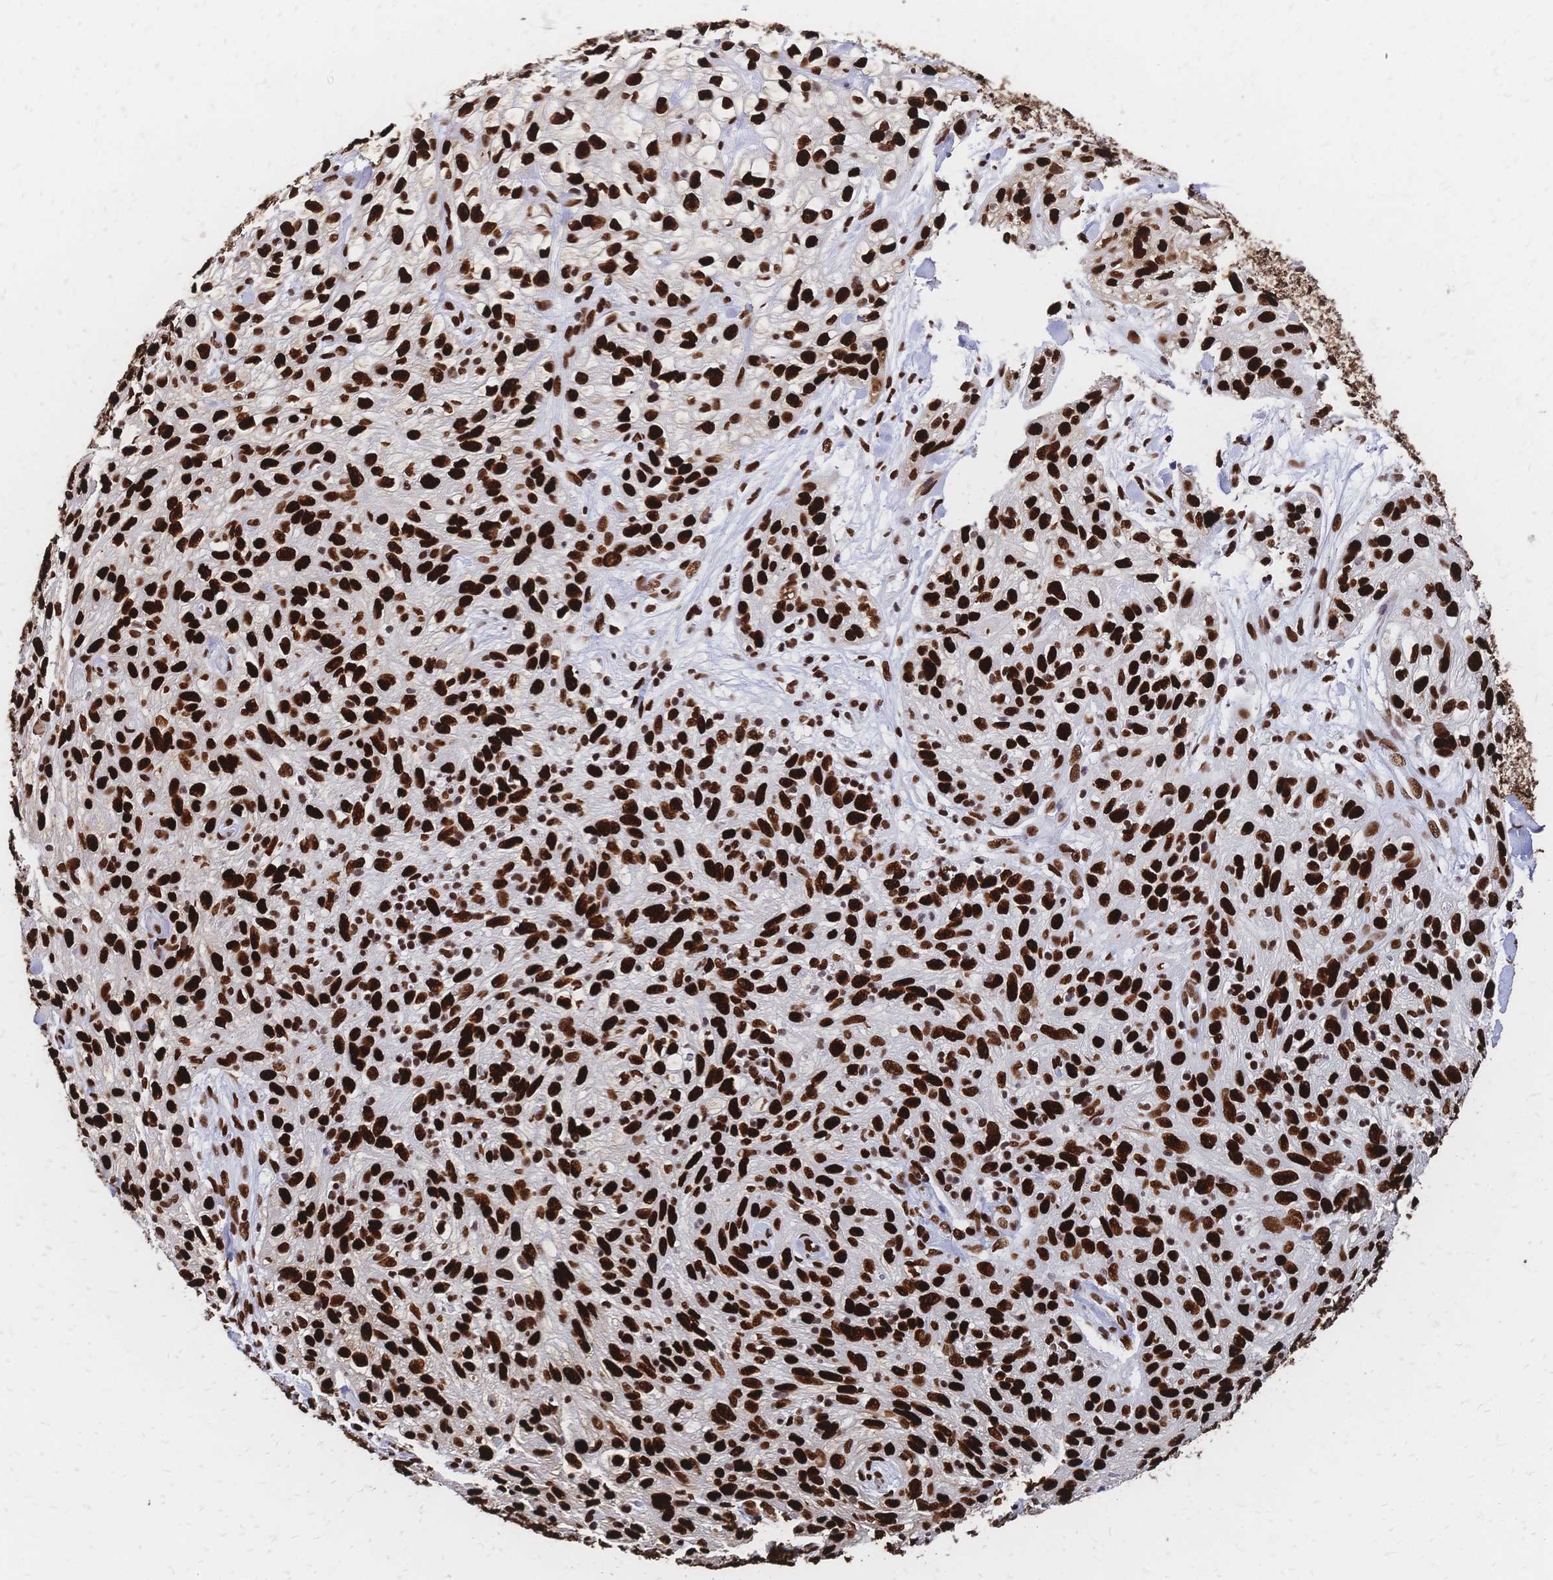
{"staining": {"intensity": "strong", "quantity": ">75%", "location": "nuclear"}, "tissue": "skin cancer", "cell_type": "Tumor cells", "image_type": "cancer", "snomed": [{"axis": "morphology", "description": "Squamous cell carcinoma, NOS"}, {"axis": "topography", "description": "Skin"}], "caption": "Strong nuclear expression for a protein is seen in approximately >75% of tumor cells of squamous cell carcinoma (skin) using IHC.", "gene": "HDGF", "patient": {"sex": "male", "age": 82}}